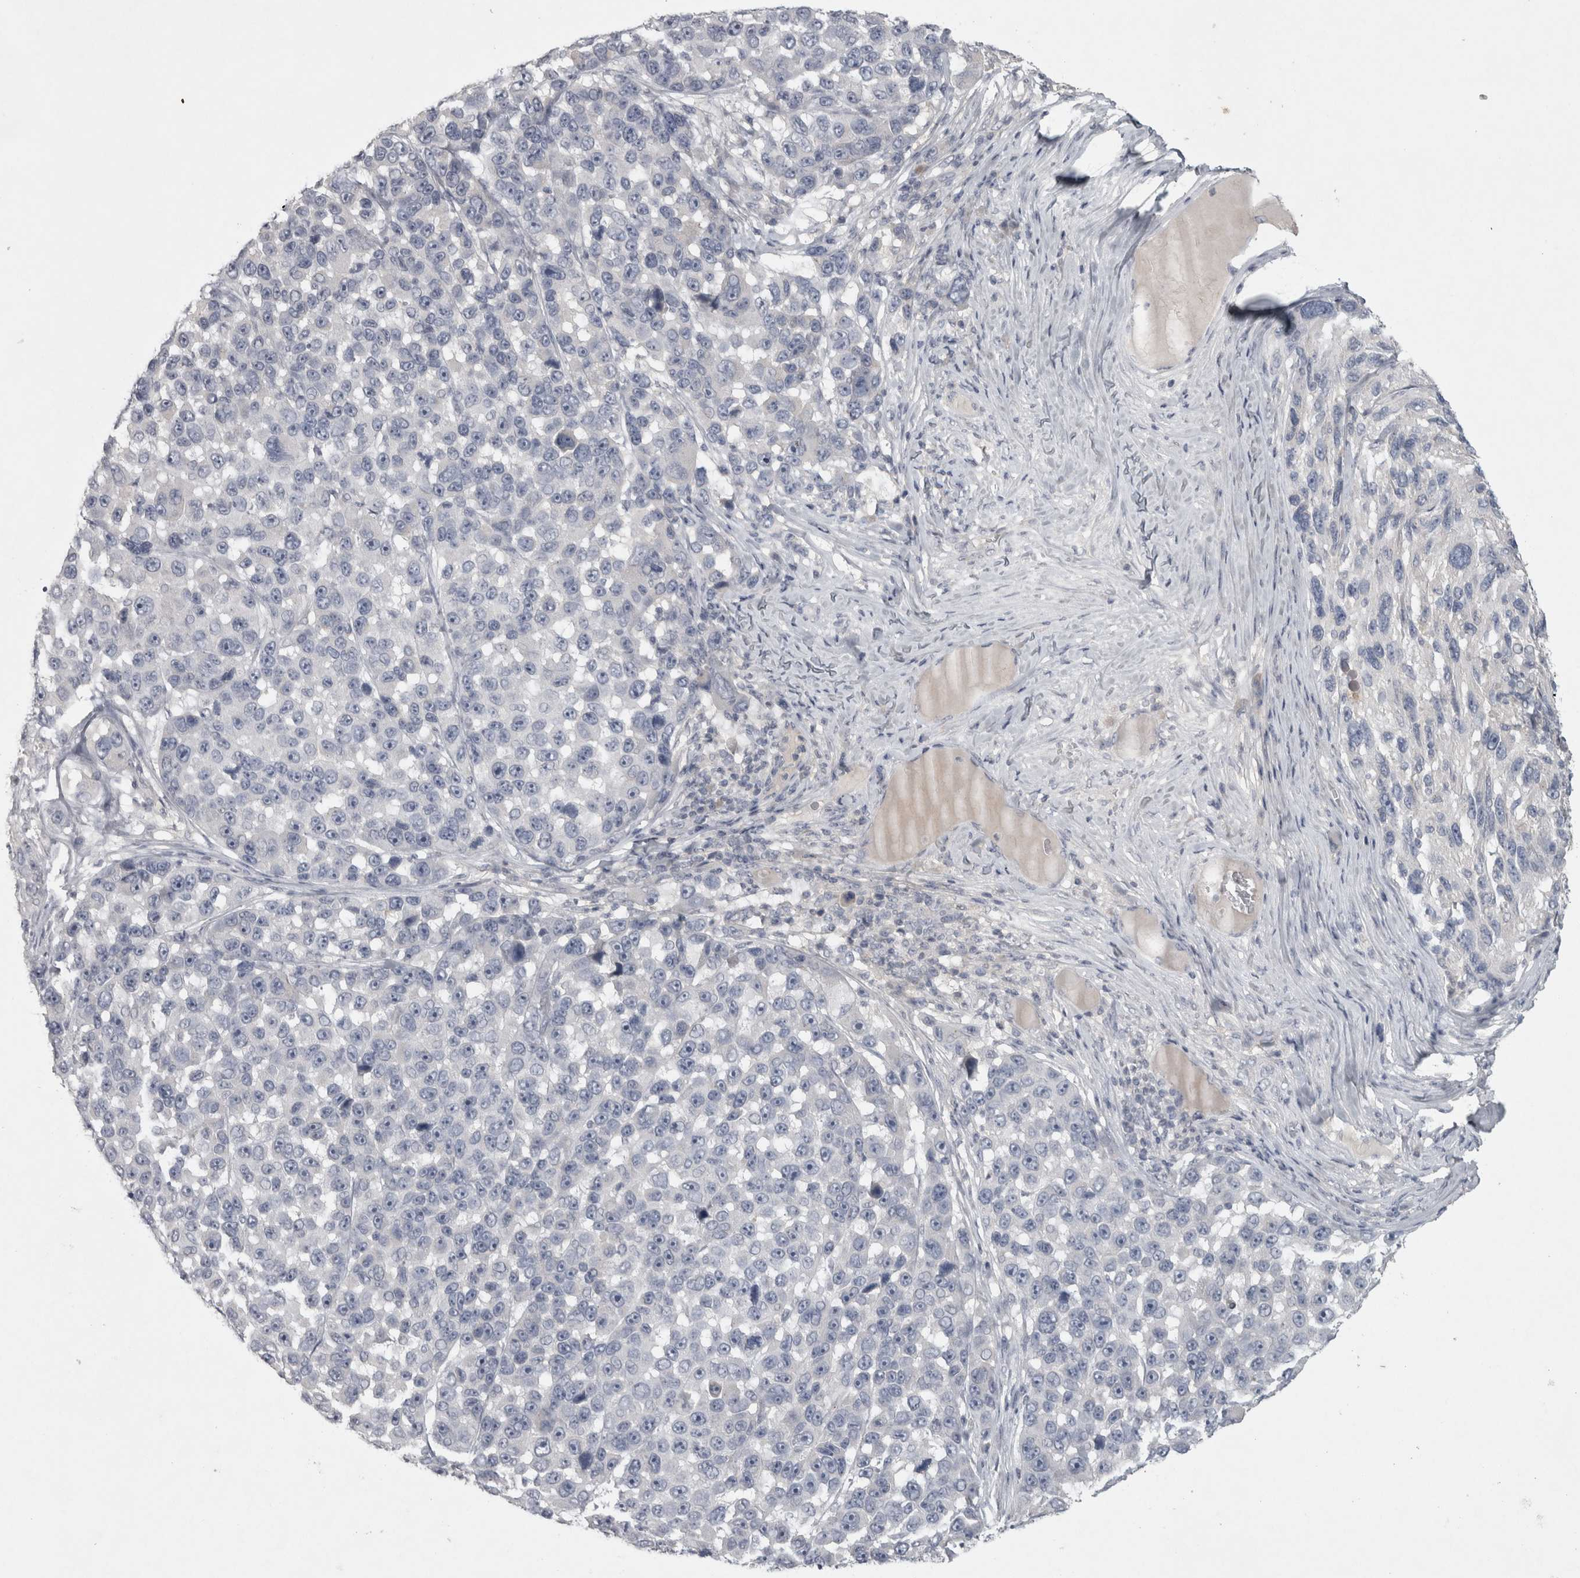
{"staining": {"intensity": "negative", "quantity": "none", "location": "none"}, "tissue": "melanoma", "cell_type": "Tumor cells", "image_type": "cancer", "snomed": [{"axis": "morphology", "description": "Malignant melanoma, NOS"}, {"axis": "topography", "description": "Skin"}], "caption": "An immunohistochemistry micrograph of malignant melanoma is shown. There is no staining in tumor cells of malignant melanoma.", "gene": "ENPP7", "patient": {"sex": "male", "age": 53}}